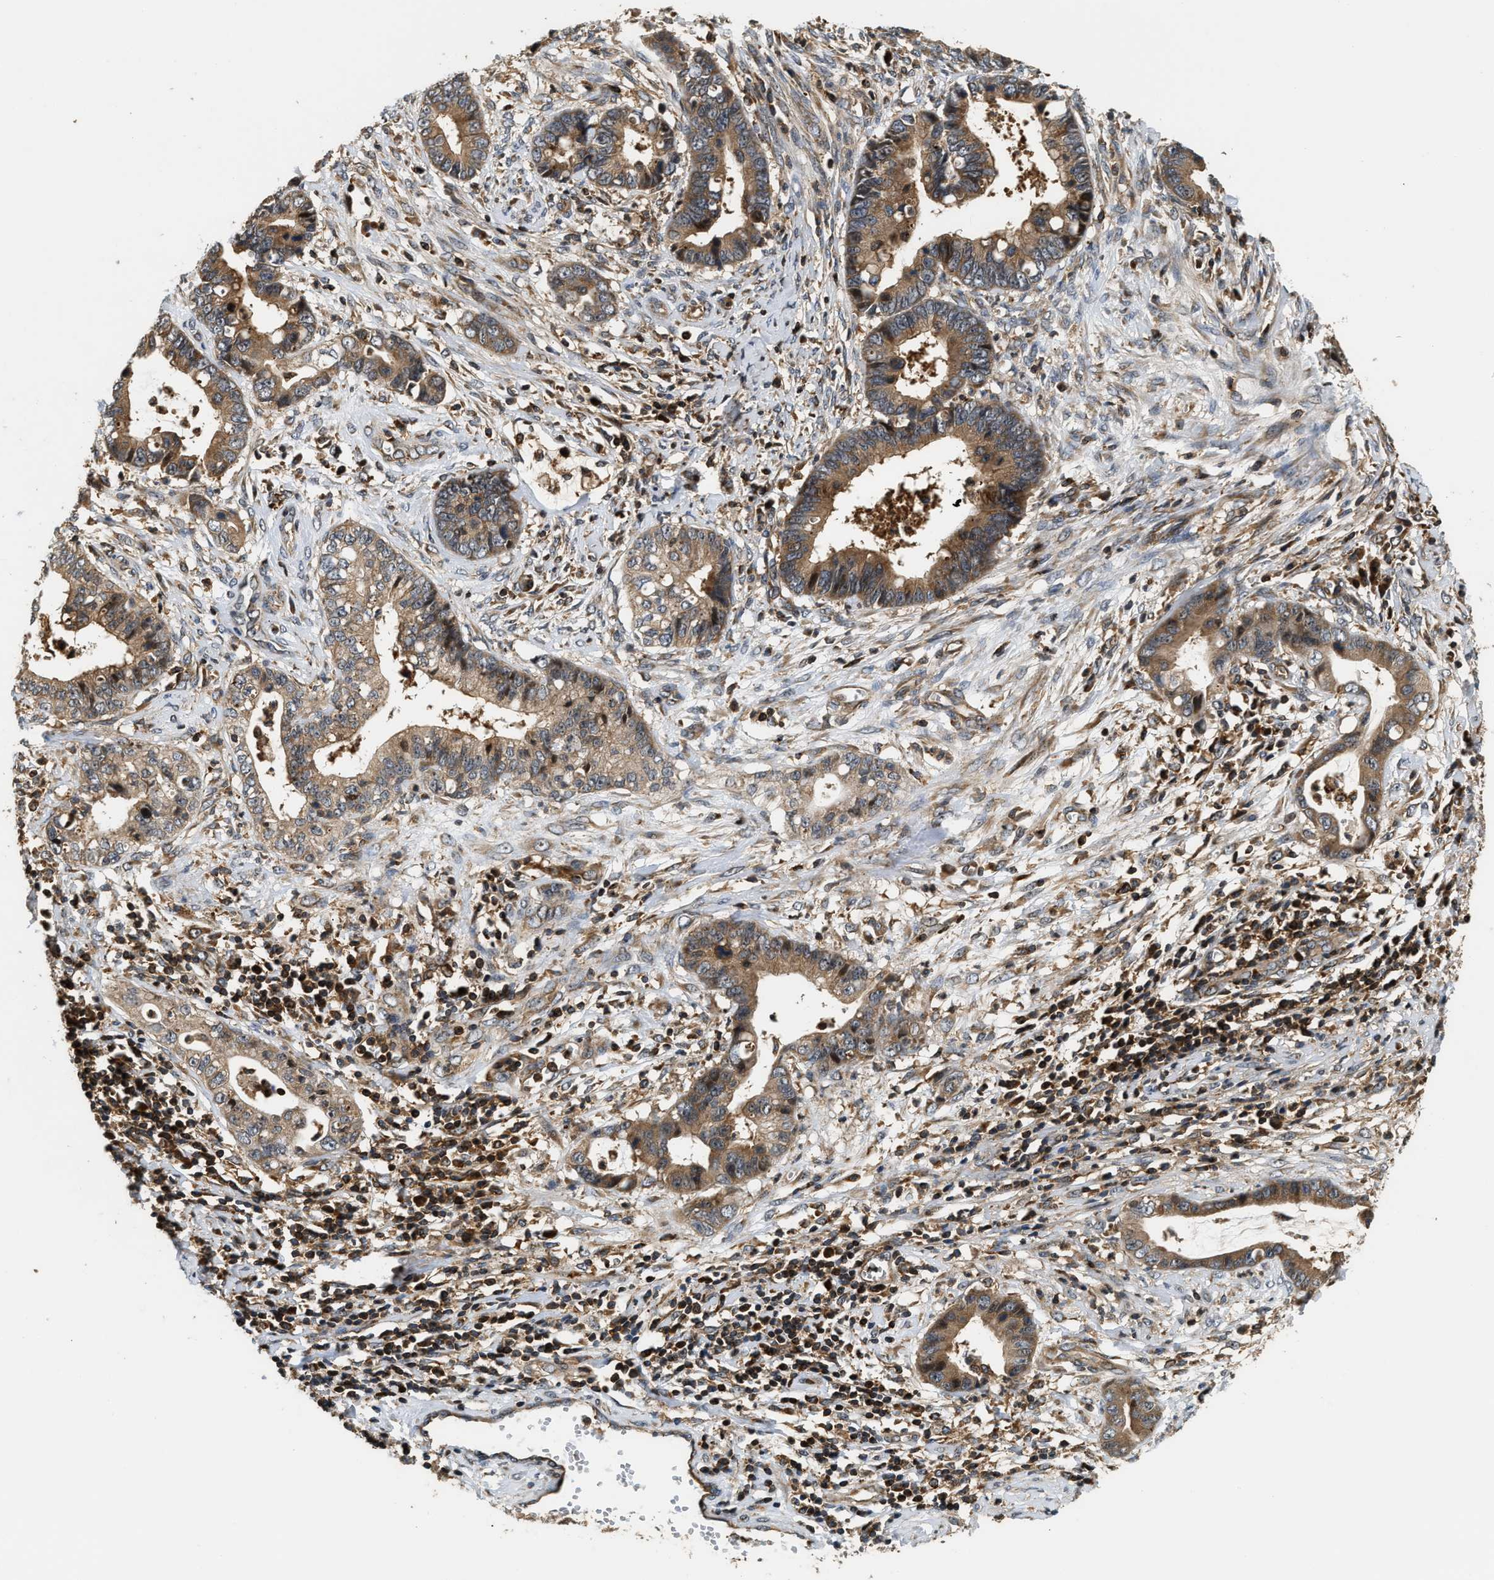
{"staining": {"intensity": "moderate", "quantity": ">75%", "location": "cytoplasmic/membranous"}, "tissue": "cervical cancer", "cell_type": "Tumor cells", "image_type": "cancer", "snomed": [{"axis": "morphology", "description": "Adenocarcinoma, NOS"}, {"axis": "topography", "description": "Cervix"}], "caption": "Immunohistochemistry (IHC) (DAB (3,3'-diaminobenzidine)) staining of cervical cancer shows moderate cytoplasmic/membranous protein staining in approximately >75% of tumor cells. Immunohistochemistry stains the protein of interest in brown and the nuclei are stained blue.", "gene": "SNX5", "patient": {"sex": "female", "age": 44}}